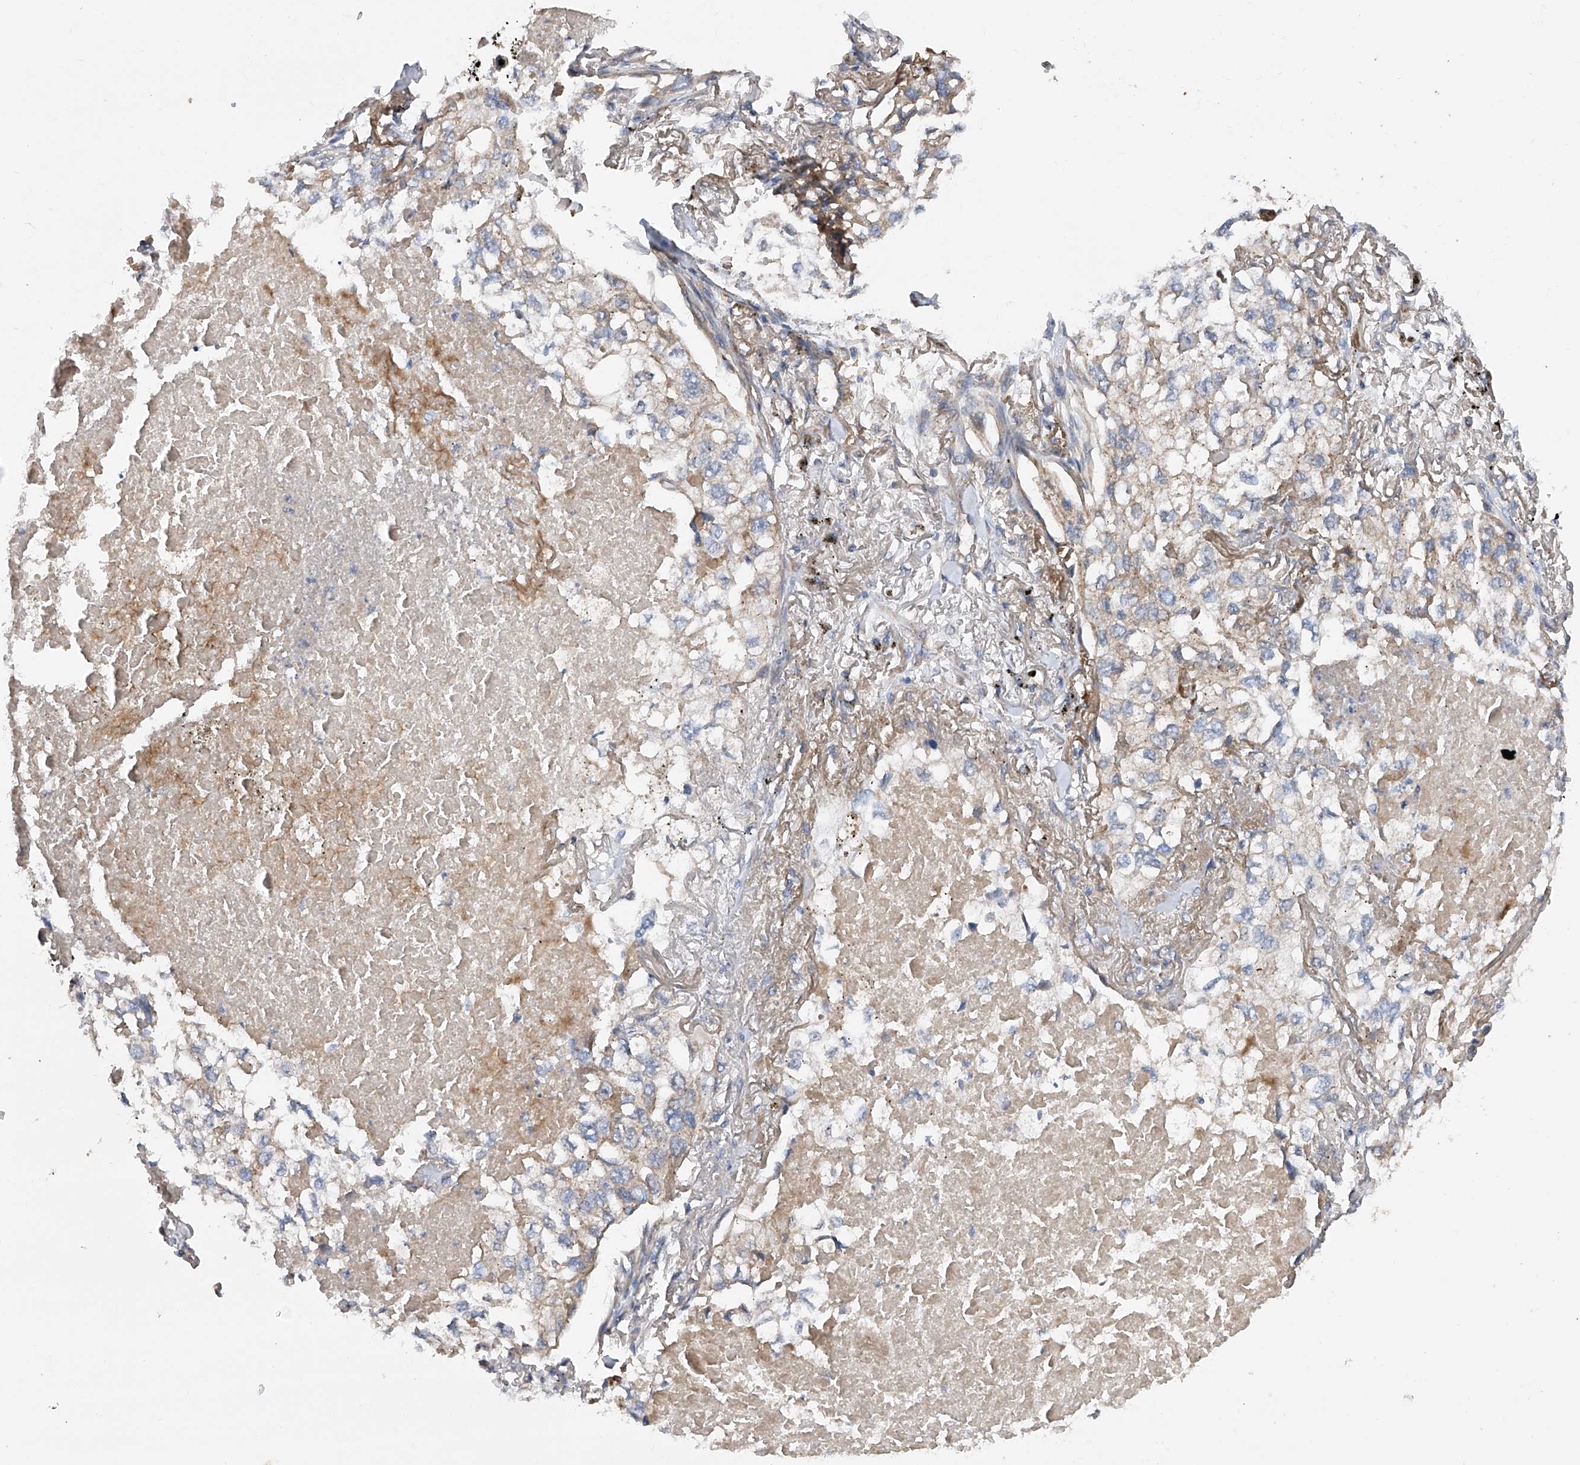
{"staining": {"intensity": "weak", "quantity": "25%-75%", "location": "cytoplasmic/membranous"}, "tissue": "lung cancer", "cell_type": "Tumor cells", "image_type": "cancer", "snomed": [{"axis": "morphology", "description": "Adenocarcinoma, NOS"}, {"axis": "topography", "description": "Lung"}], "caption": "Immunohistochemistry photomicrograph of neoplastic tissue: human lung adenocarcinoma stained using IHC exhibits low levels of weak protein expression localized specifically in the cytoplasmic/membranous of tumor cells, appearing as a cytoplasmic/membranous brown color.", "gene": "PTK2", "patient": {"sex": "male", "age": 65}}